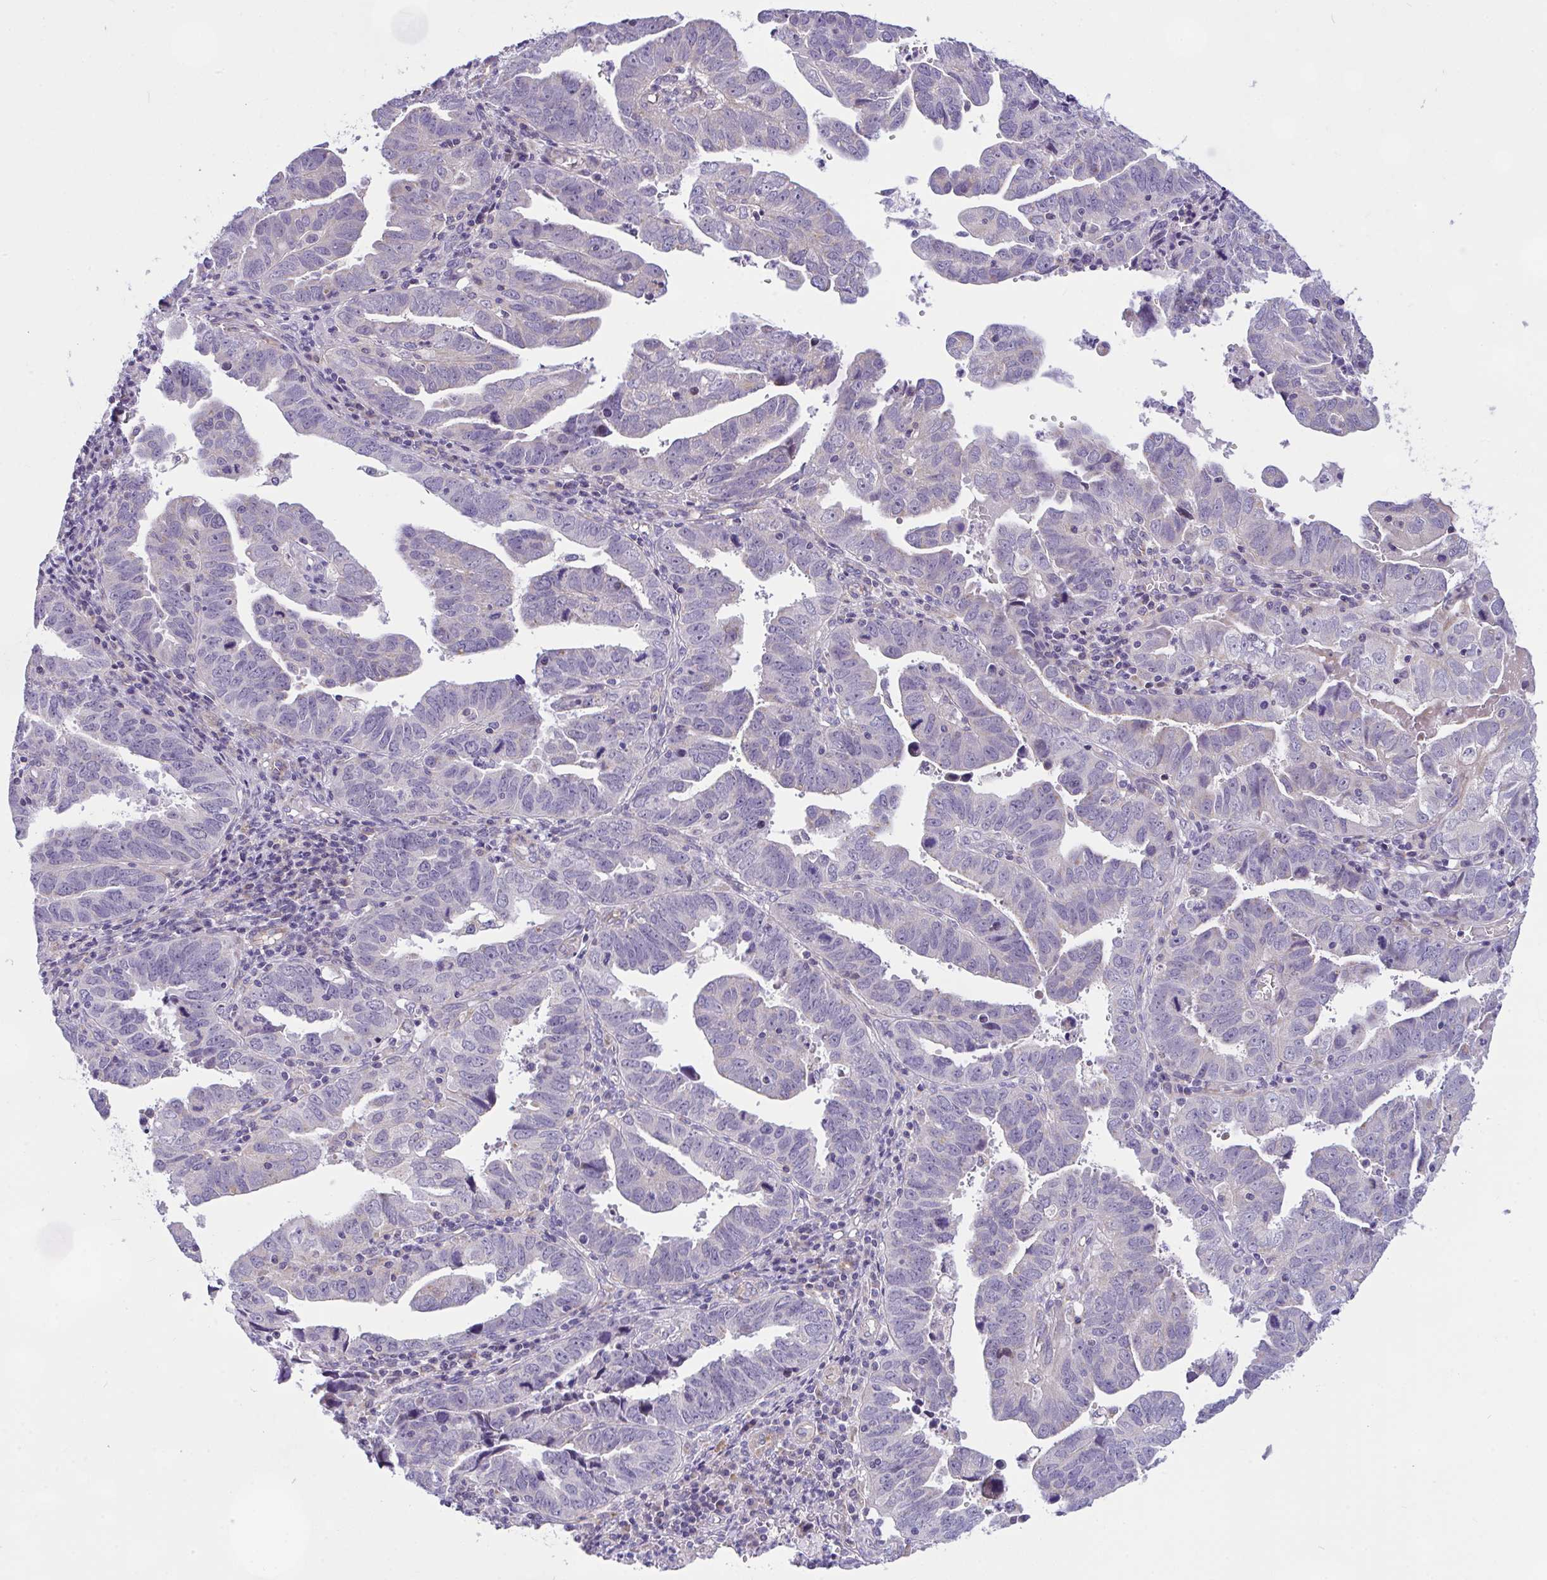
{"staining": {"intensity": "moderate", "quantity": "<25%", "location": "cytoplasmic/membranous"}, "tissue": "endometrial cancer", "cell_type": "Tumor cells", "image_type": "cancer", "snomed": [{"axis": "morphology", "description": "Adenocarcinoma, NOS"}, {"axis": "topography", "description": "Uterus"}], "caption": "Moderate cytoplasmic/membranous protein expression is seen in approximately <25% of tumor cells in adenocarcinoma (endometrial). (DAB (3,3'-diaminobenzidine) IHC, brown staining for protein, blue staining for nuclei).", "gene": "CEP63", "patient": {"sex": "female", "age": 62}}